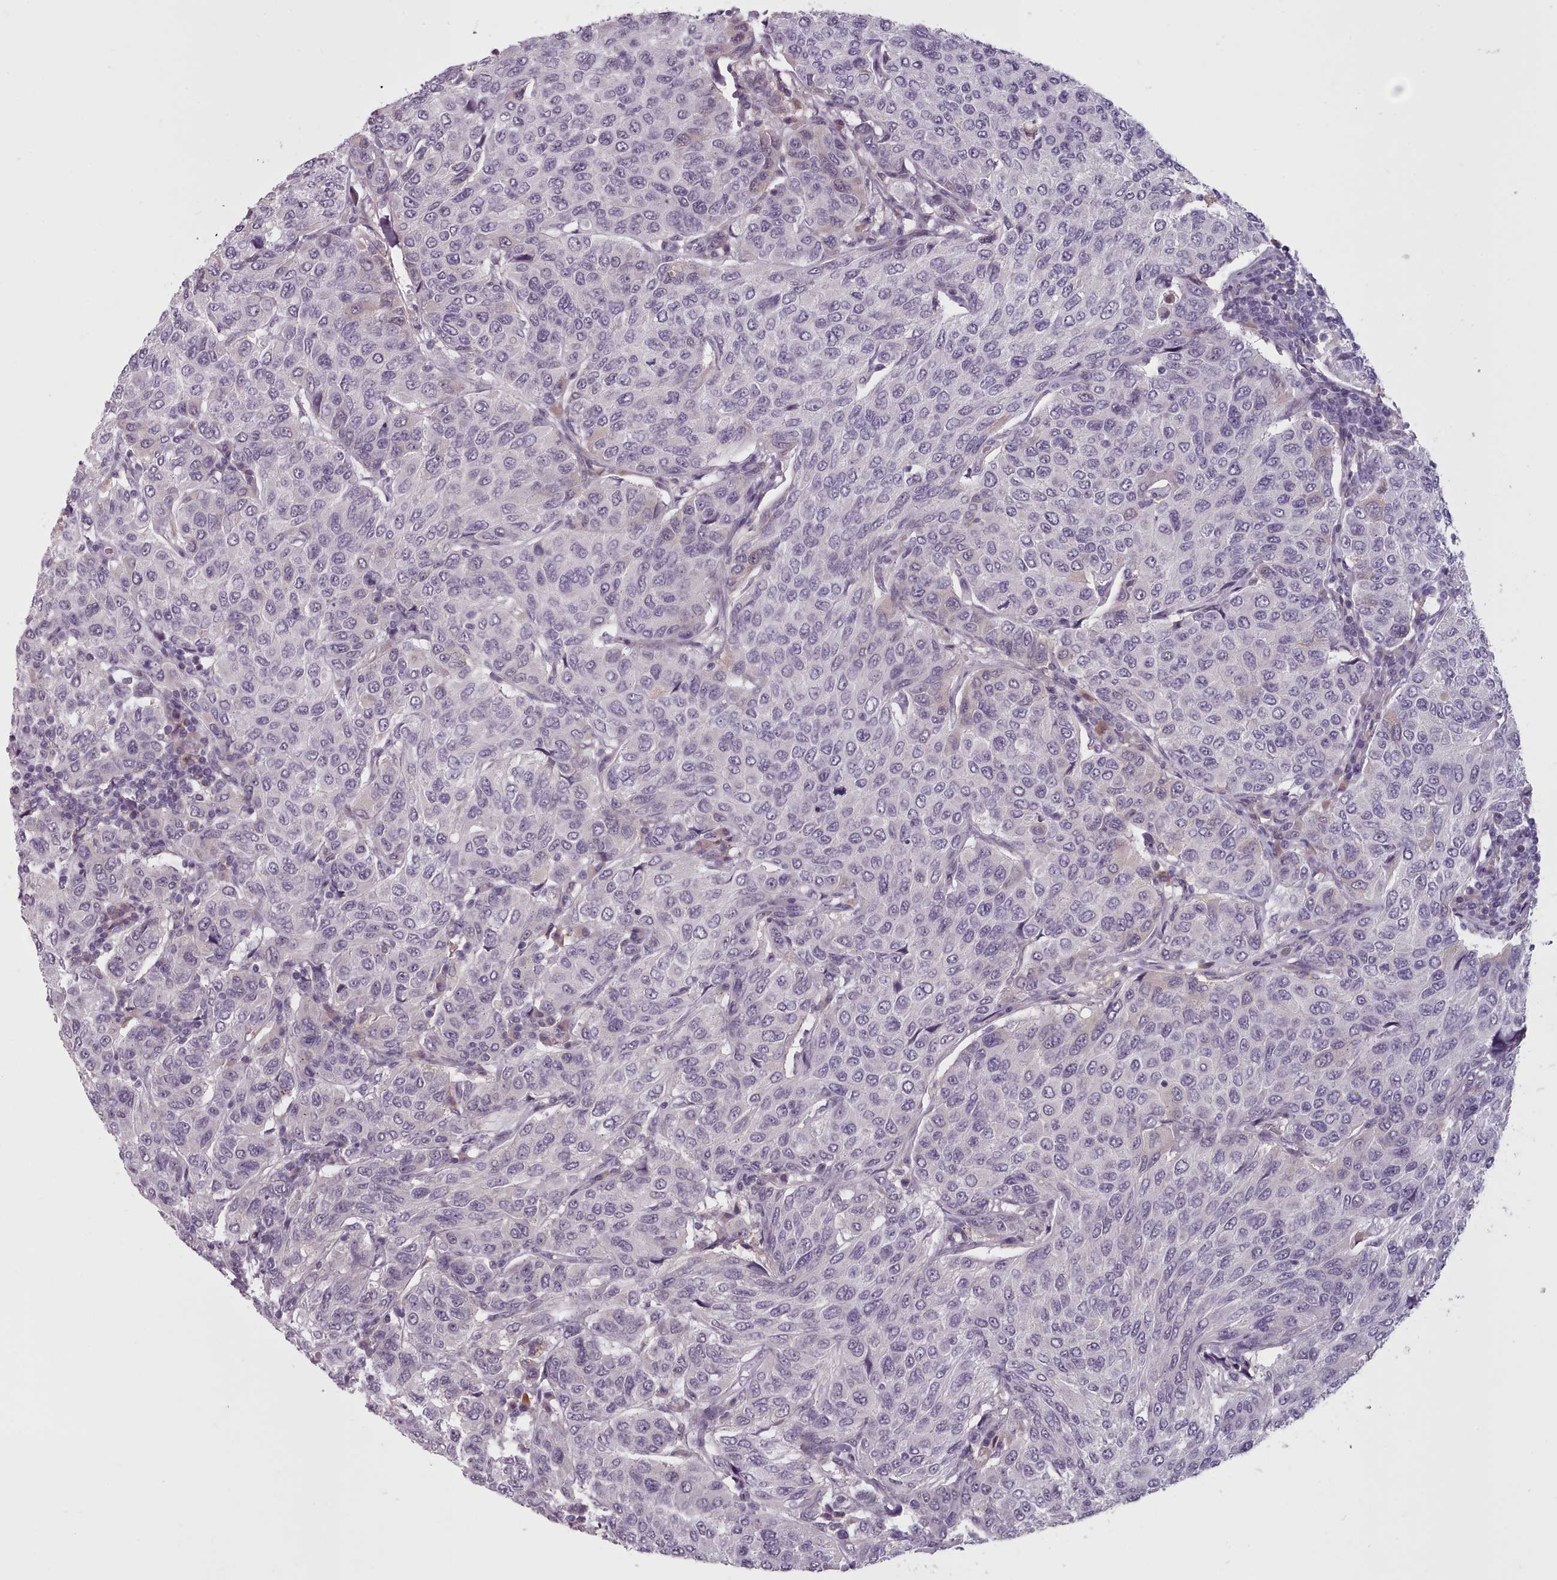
{"staining": {"intensity": "negative", "quantity": "none", "location": "none"}, "tissue": "breast cancer", "cell_type": "Tumor cells", "image_type": "cancer", "snomed": [{"axis": "morphology", "description": "Duct carcinoma"}, {"axis": "topography", "description": "Breast"}], "caption": "Micrograph shows no significant protein positivity in tumor cells of intraductal carcinoma (breast). The staining was performed using DAB to visualize the protein expression in brown, while the nuclei were stained in blue with hematoxylin (Magnification: 20x).", "gene": "PBX4", "patient": {"sex": "female", "age": 55}}